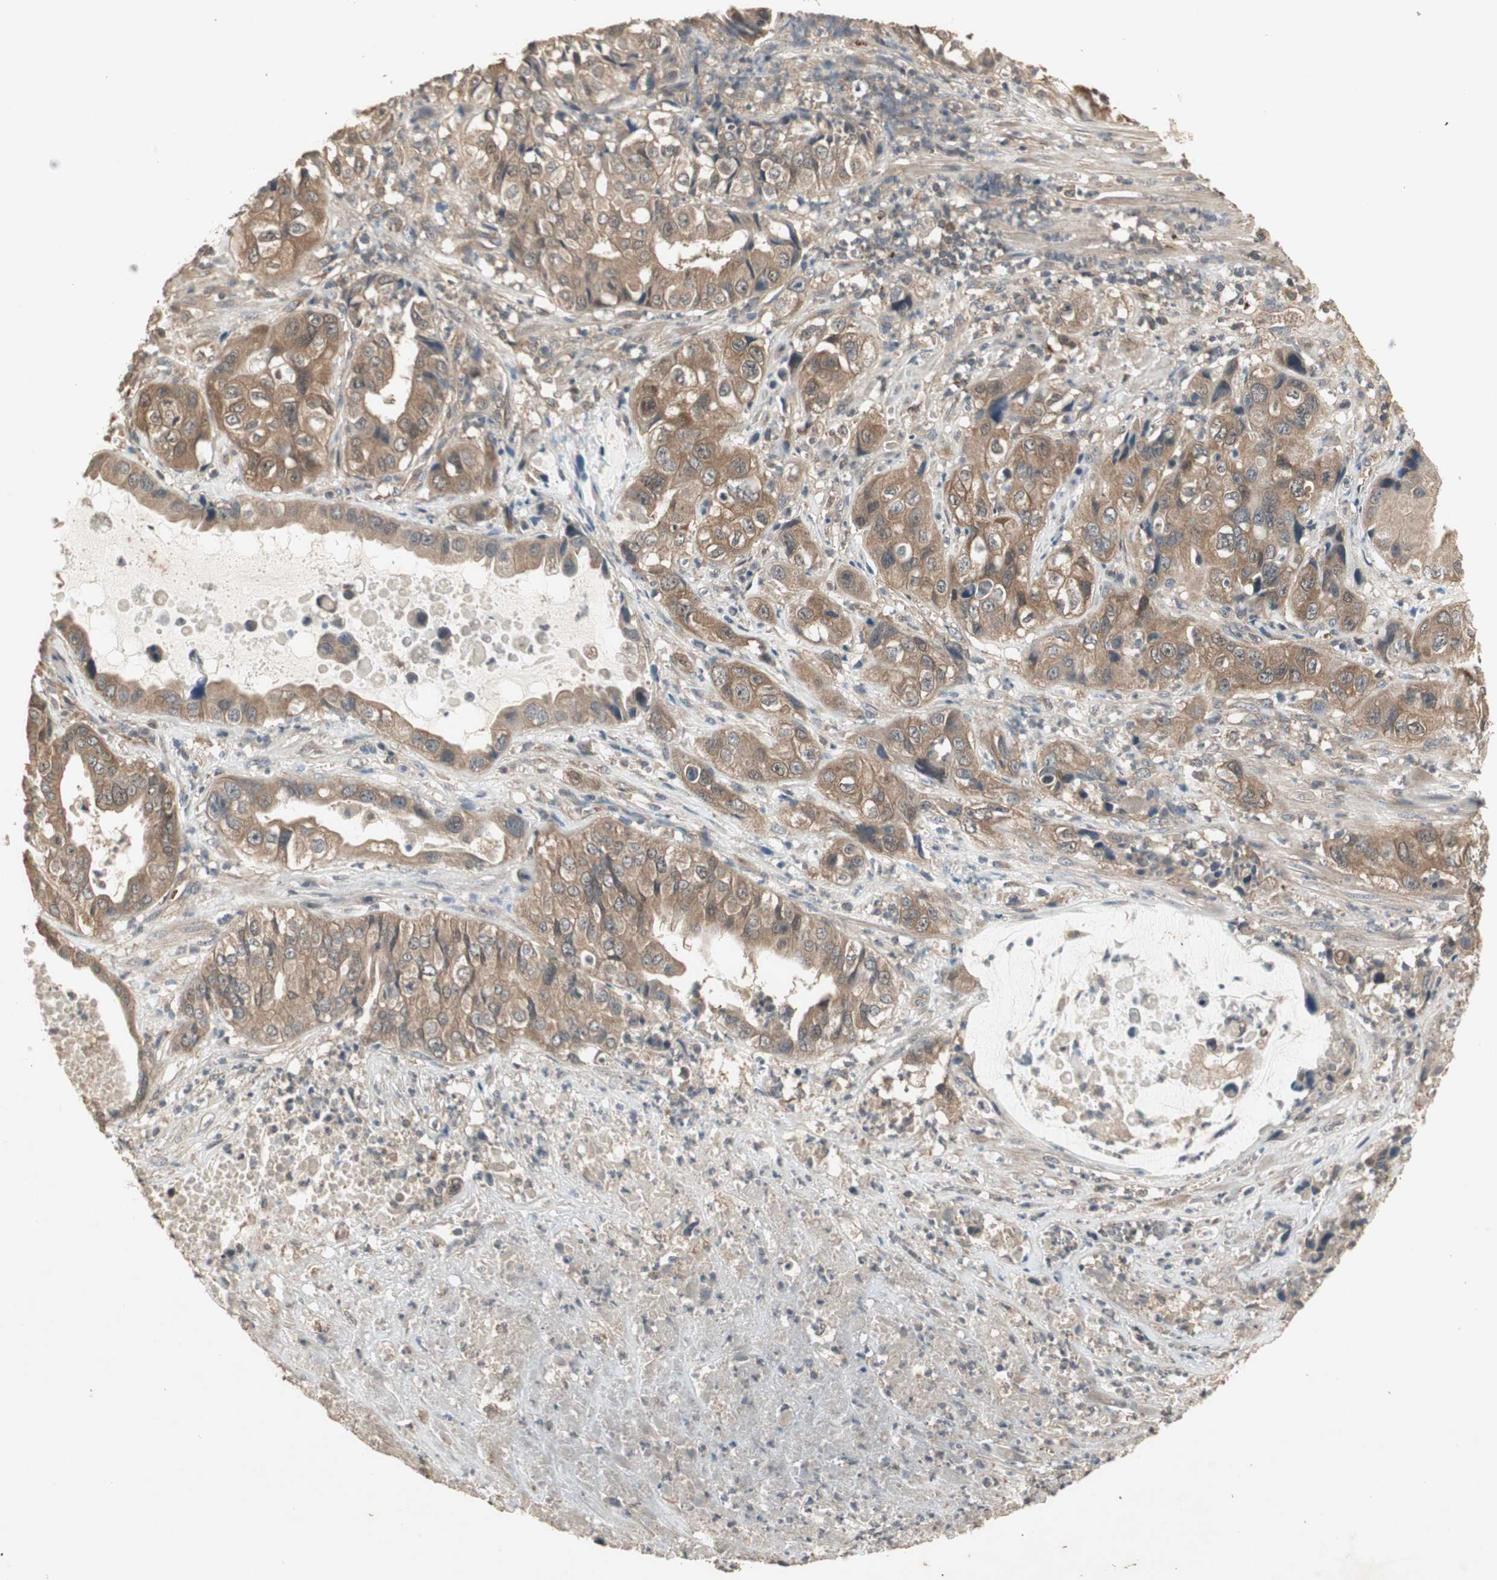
{"staining": {"intensity": "moderate", "quantity": ">75%", "location": "cytoplasmic/membranous"}, "tissue": "liver cancer", "cell_type": "Tumor cells", "image_type": "cancer", "snomed": [{"axis": "morphology", "description": "Cholangiocarcinoma"}, {"axis": "topography", "description": "Liver"}], "caption": "There is medium levels of moderate cytoplasmic/membranous positivity in tumor cells of liver cancer (cholangiocarcinoma), as demonstrated by immunohistochemical staining (brown color).", "gene": "UBAC1", "patient": {"sex": "female", "age": 61}}